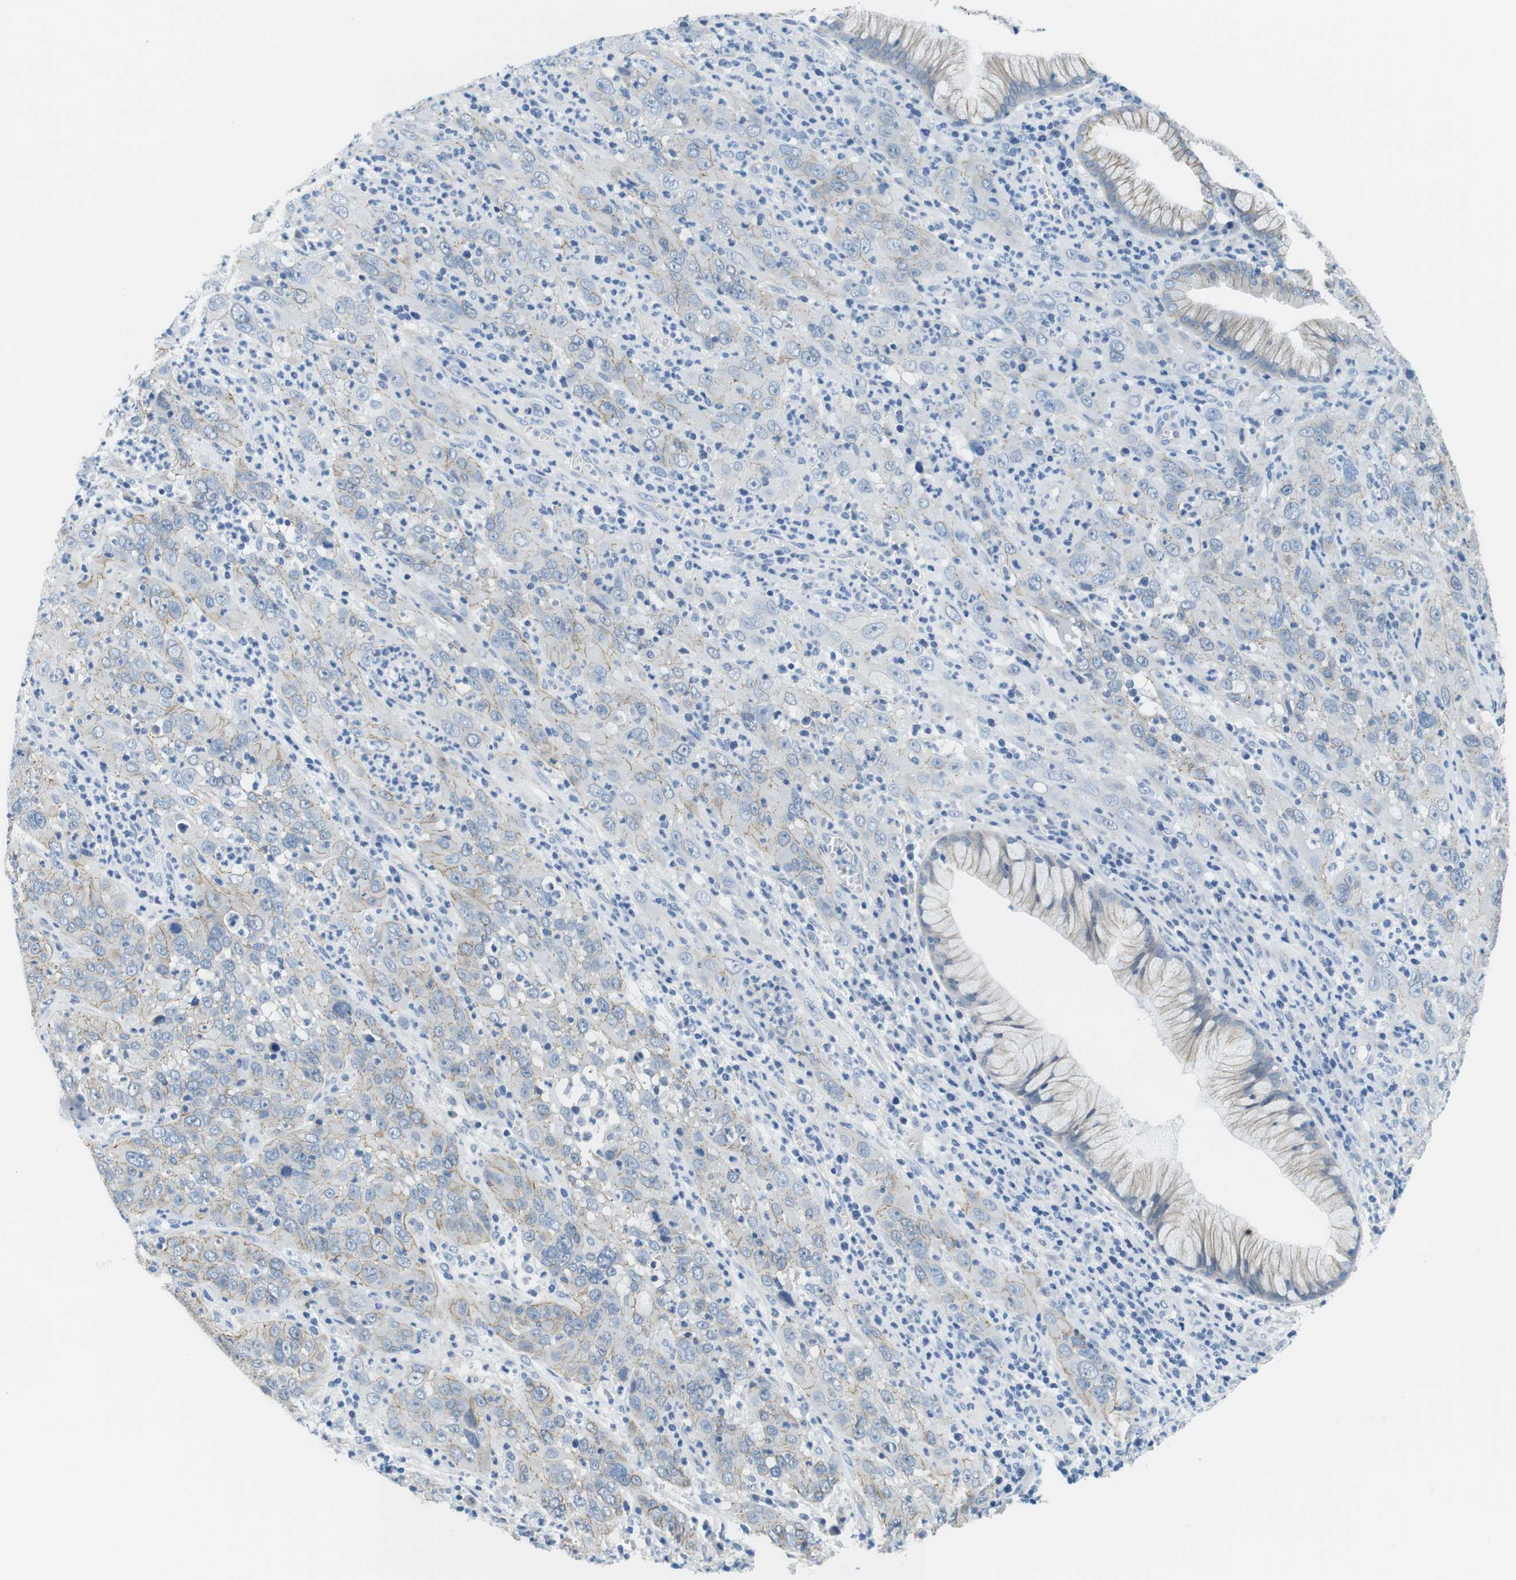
{"staining": {"intensity": "weak", "quantity": "<25%", "location": "cytoplasmic/membranous"}, "tissue": "cervical cancer", "cell_type": "Tumor cells", "image_type": "cancer", "snomed": [{"axis": "morphology", "description": "Squamous cell carcinoma, NOS"}, {"axis": "topography", "description": "Cervix"}], "caption": "High power microscopy photomicrograph of an IHC photomicrograph of cervical cancer (squamous cell carcinoma), revealing no significant staining in tumor cells.", "gene": "SLC6A6", "patient": {"sex": "female", "age": 32}}